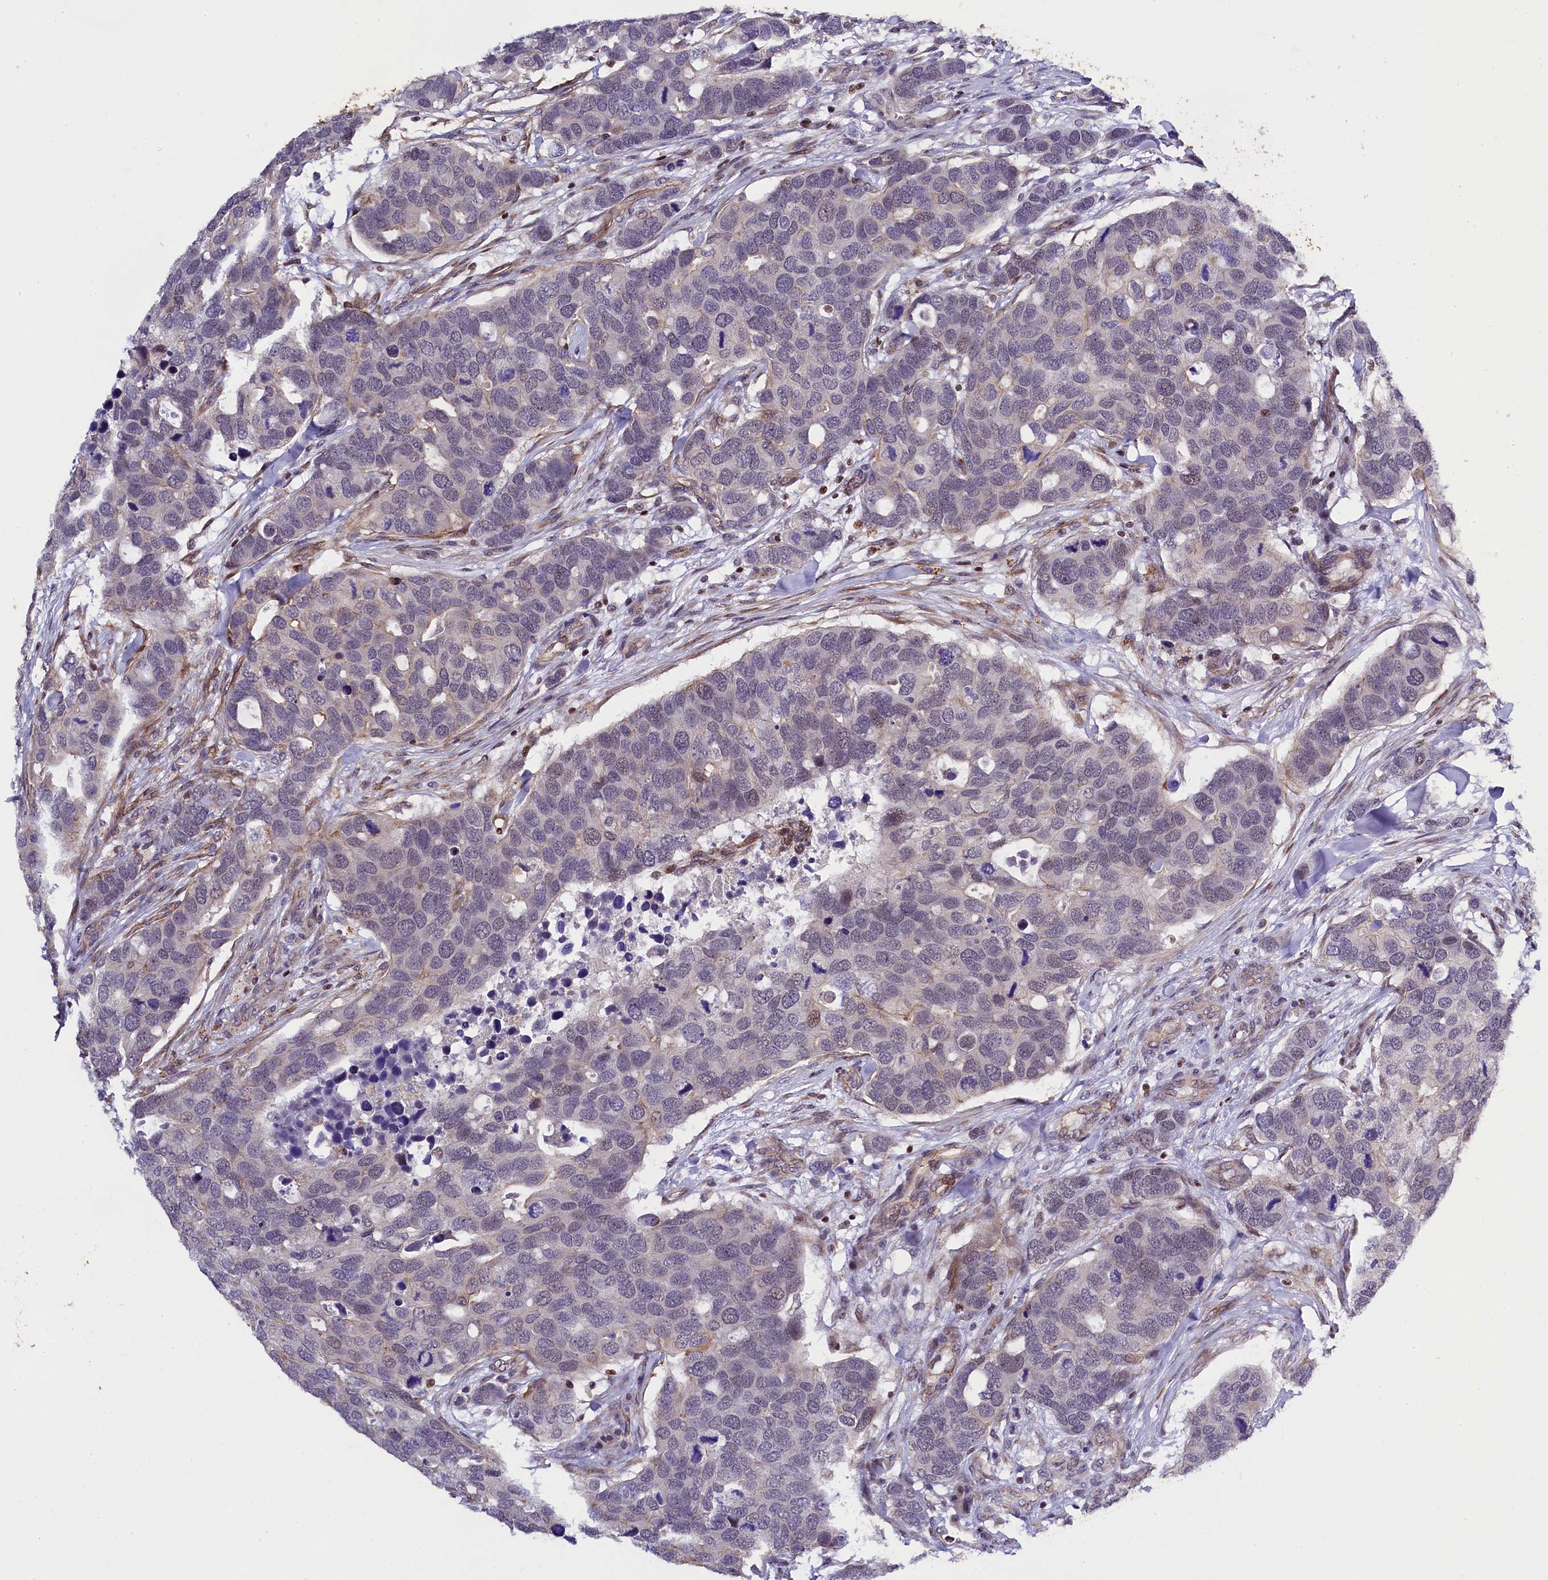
{"staining": {"intensity": "negative", "quantity": "none", "location": "none"}, "tissue": "breast cancer", "cell_type": "Tumor cells", "image_type": "cancer", "snomed": [{"axis": "morphology", "description": "Duct carcinoma"}, {"axis": "topography", "description": "Breast"}], "caption": "Immunohistochemical staining of breast cancer (invasive ductal carcinoma) shows no significant positivity in tumor cells.", "gene": "SP4", "patient": {"sex": "female", "age": 83}}